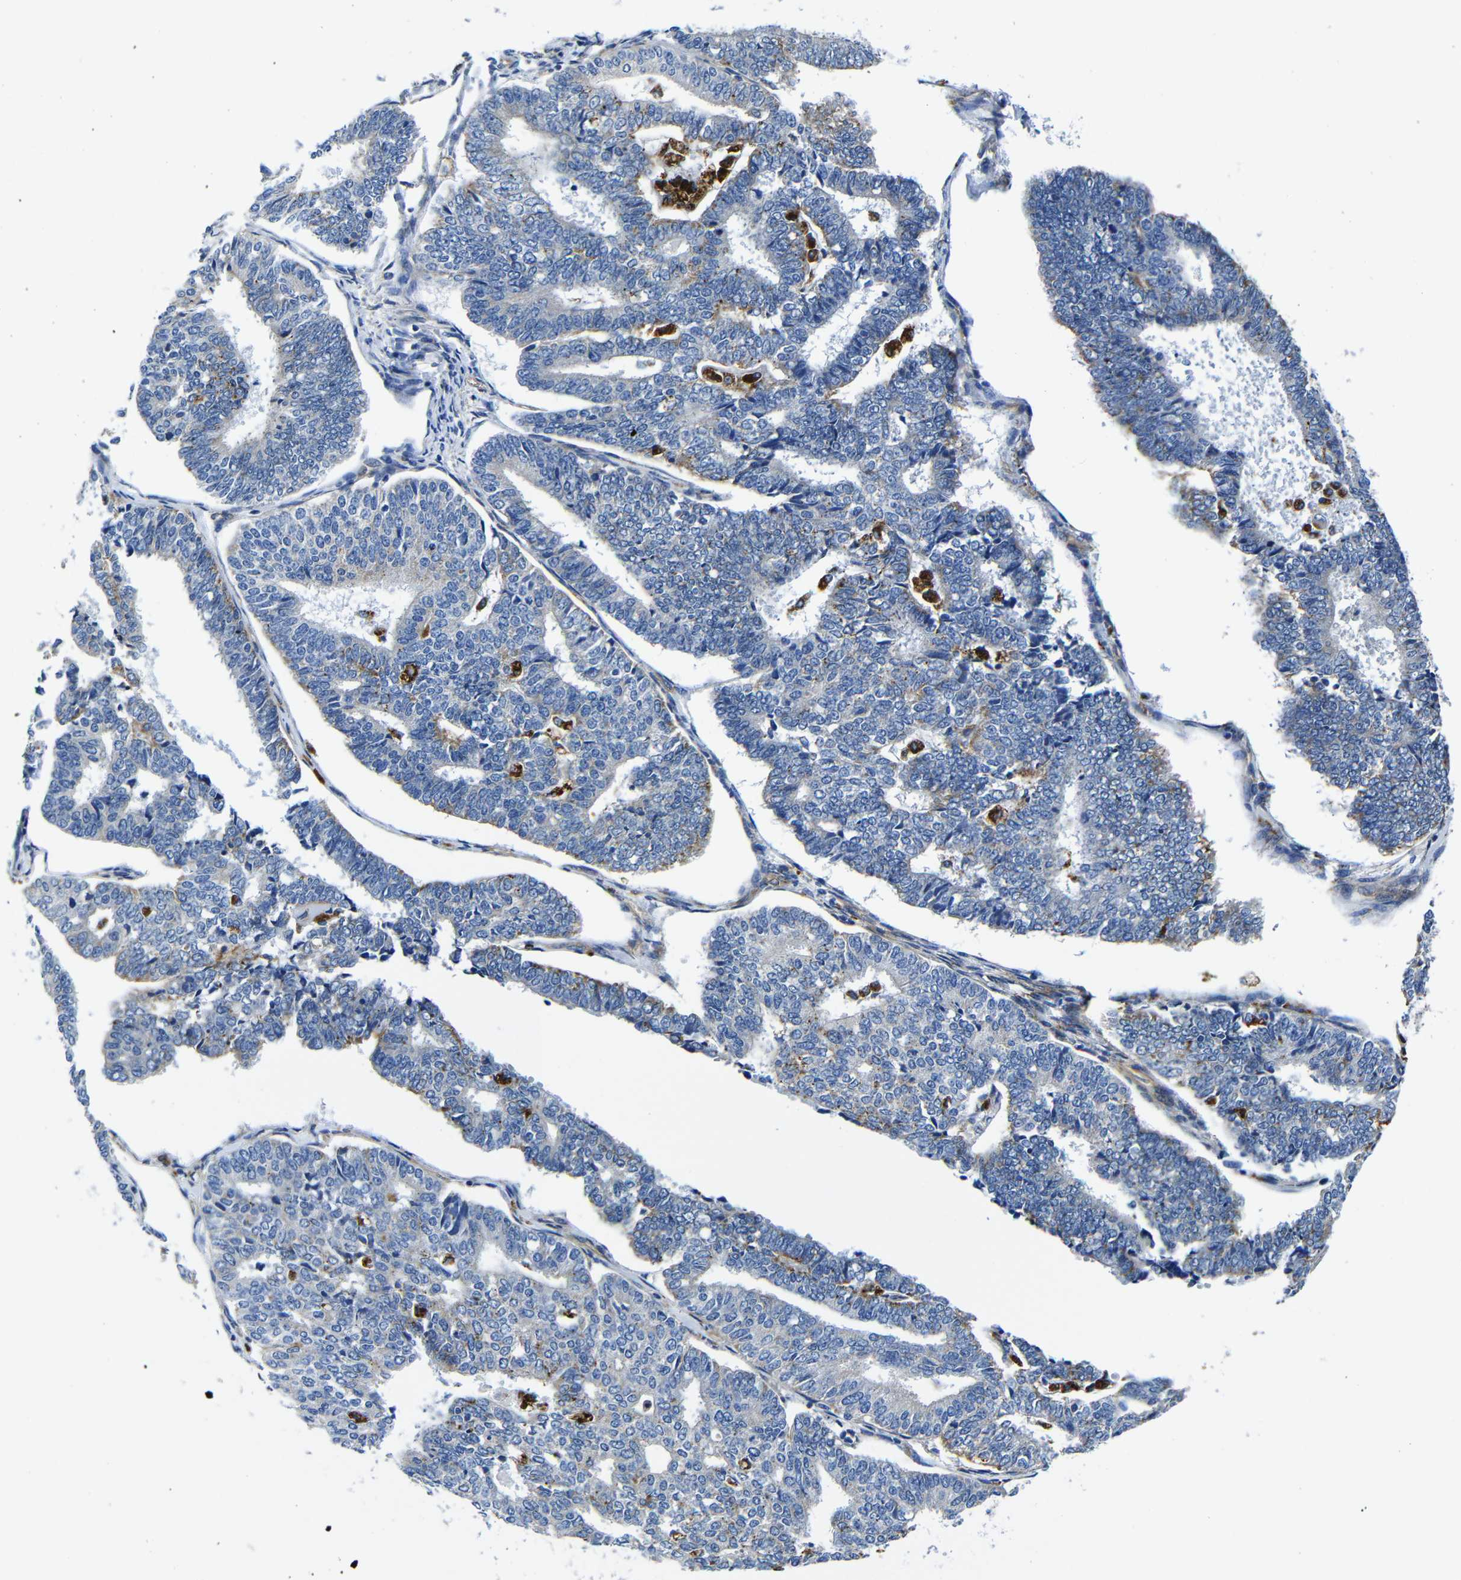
{"staining": {"intensity": "negative", "quantity": "none", "location": "none"}, "tissue": "endometrial cancer", "cell_type": "Tumor cells", "image_type": "cancer", "snomed": [{"axis": "morphology", "description": "Adenocarcinoma, NOS"}, {"axis": "topography", "description": "Endometrium"}], "caption": "An image of adenocarcinoma (endometrial) stained for a protein exhibits no brown staining in tumor cells.", "gene": "GIMAP2", "patient": {"sex": "female", "age": 70}}